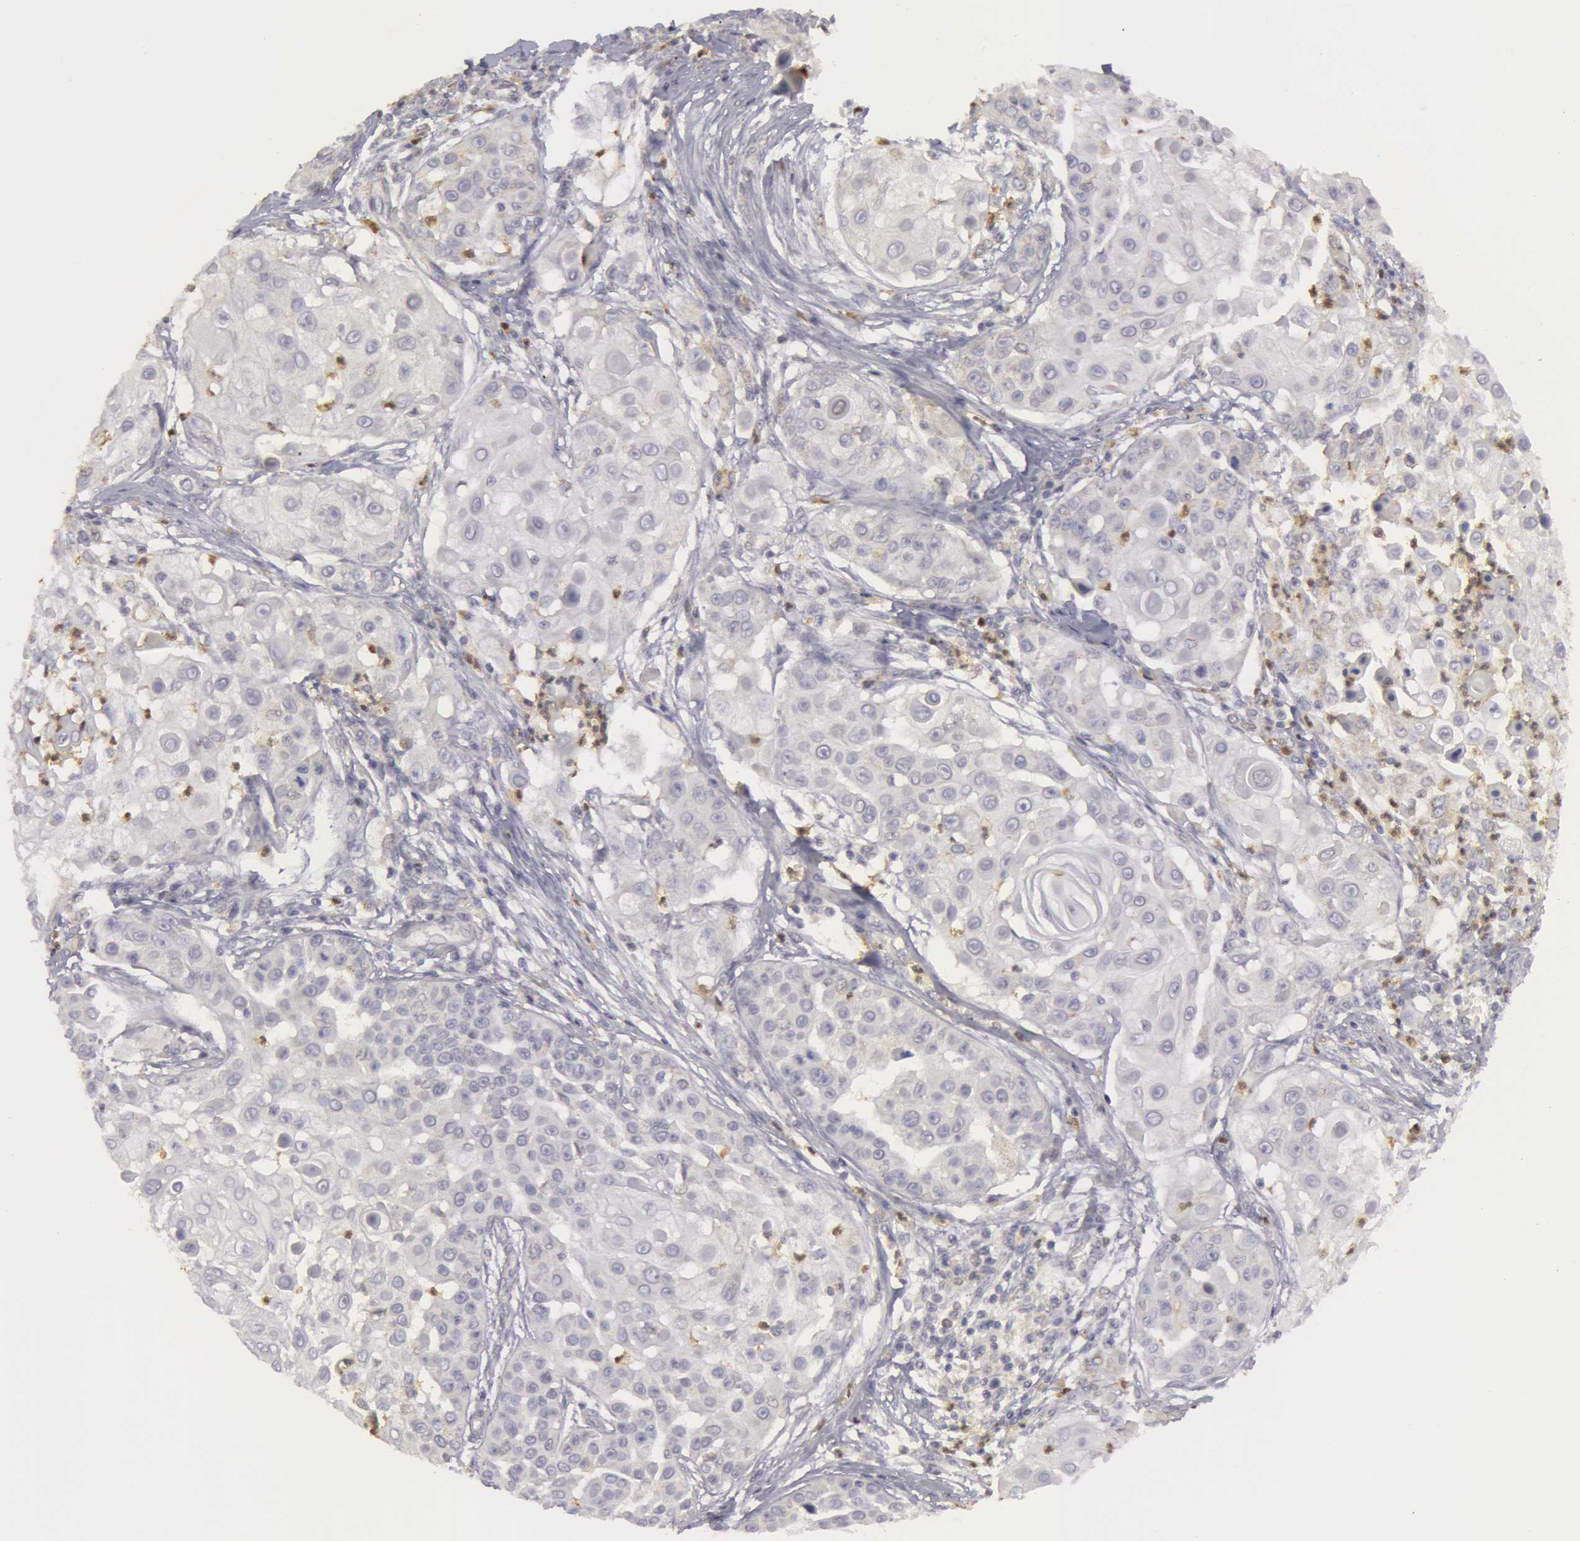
{"staining": {"intensity": "negative", "quantity": "none", "location": "none"}, "tissue": "skin cancer", "cell_type": "Tumor cells", "image_type": "cancer", "snomed": [{"axis": "morphology", "description": "Squamous cell carcinoma, NOS"}, {"axis": "topography", "description": "Skin"}], "caption": "Squamous cell carcinoma (skin) stained for a protein using immunohistochemistry (IHC) shows no positivity tumor cells.", "gene": "CAT", "patient": {"sex": "female", "age": 57}}